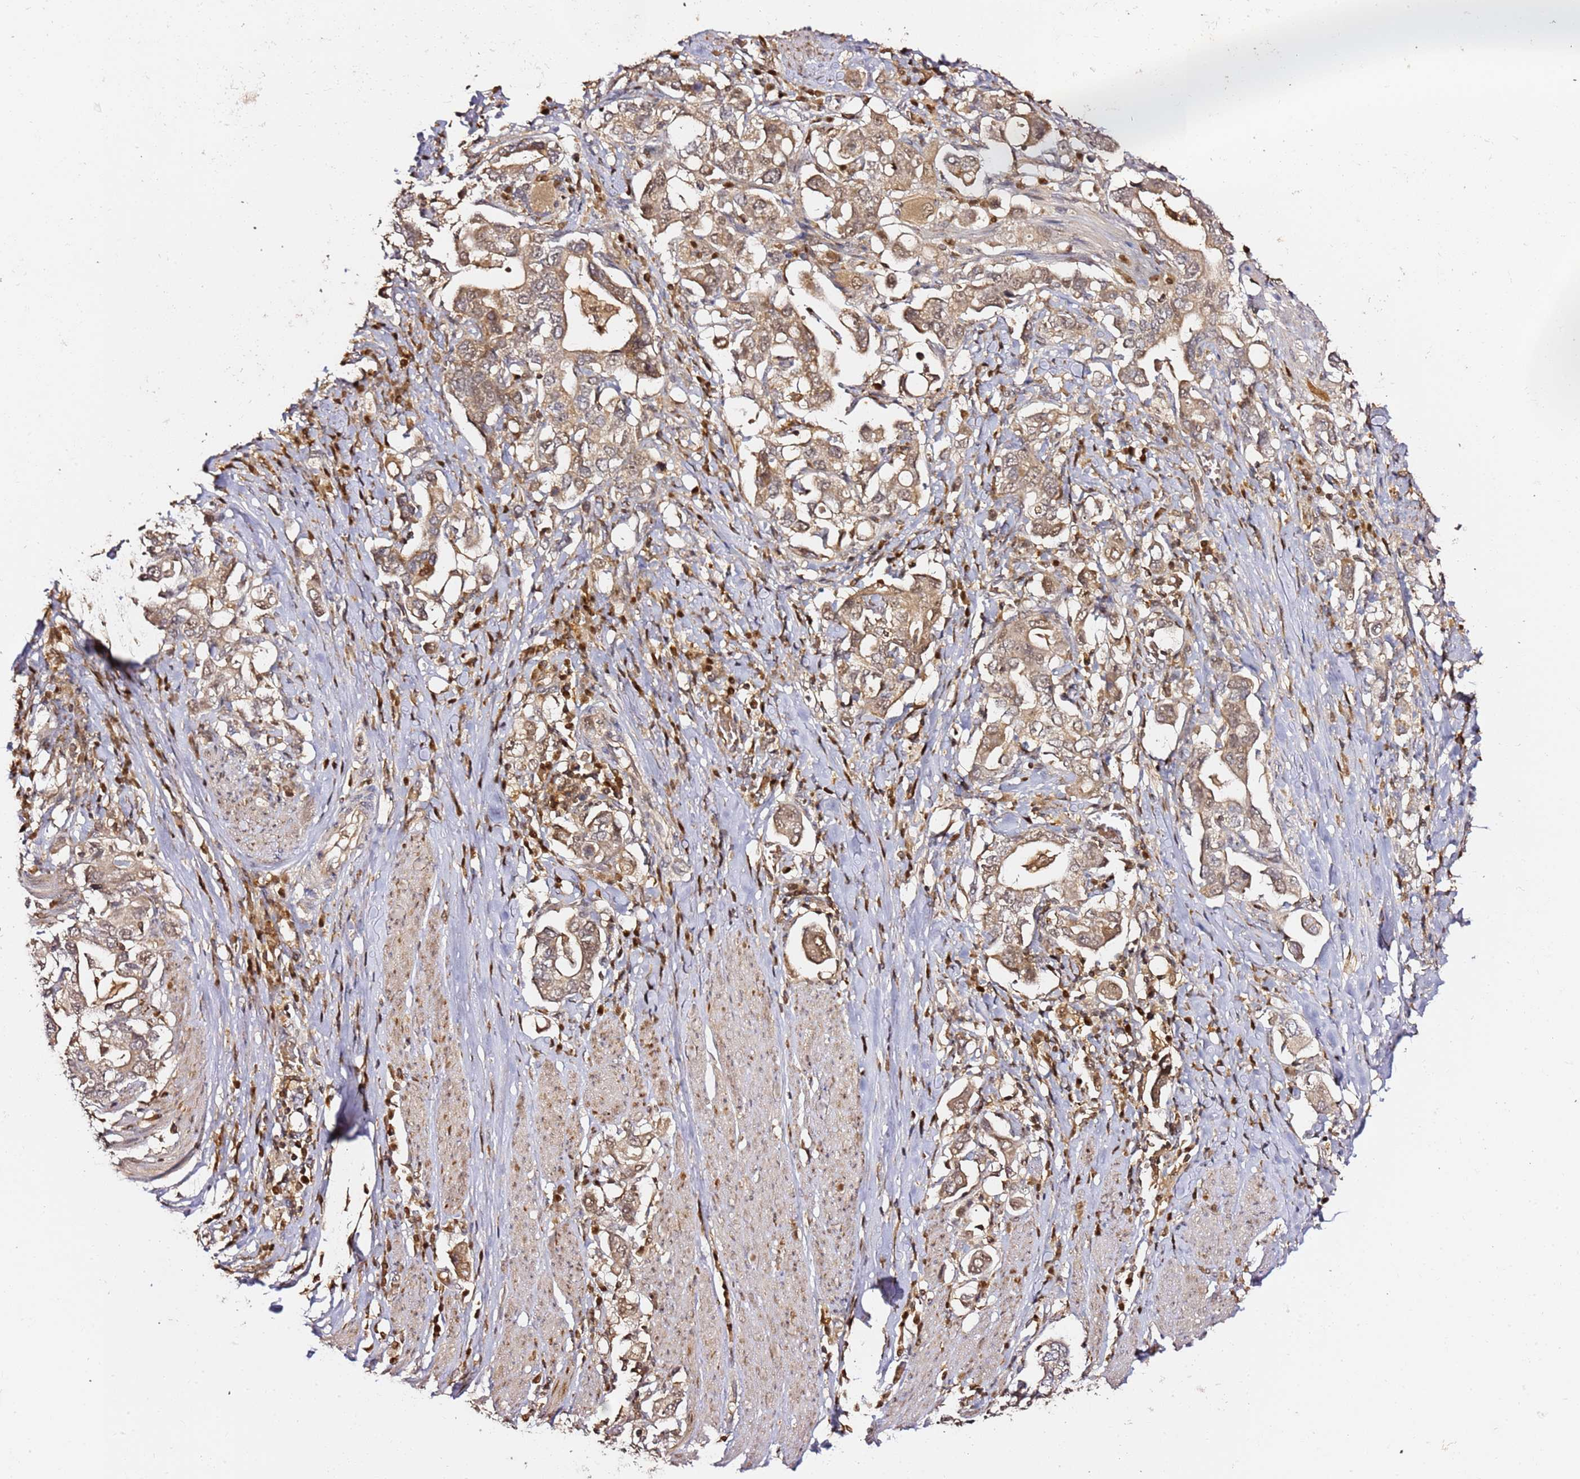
{"staining": {"intensity": "weak", "quantity": "25%-75%", "location": "cytoplasmic/membranous"}, "tissue": "stomach cancer", "cell_type": "Tumor cells", "image_type": "cancer", "snomed": [{"axis": "morphology", "description": "Adenocarcinoma, NOS"}, {"axis": "topography", "description": "Stomach, upper"}, {"axis": "topography", "description": "Stomach"}], "caption": "DAB (3,3'-diaminobenzidine) immunohistochemical staining of stomach cancer (adenocarcinoma) displays weak cytoplasmic/membranous protein expression in about 25%-75% of tumor cells.", "gene": "OR5V1", "patient": {"sex": "male", "age": 62}}